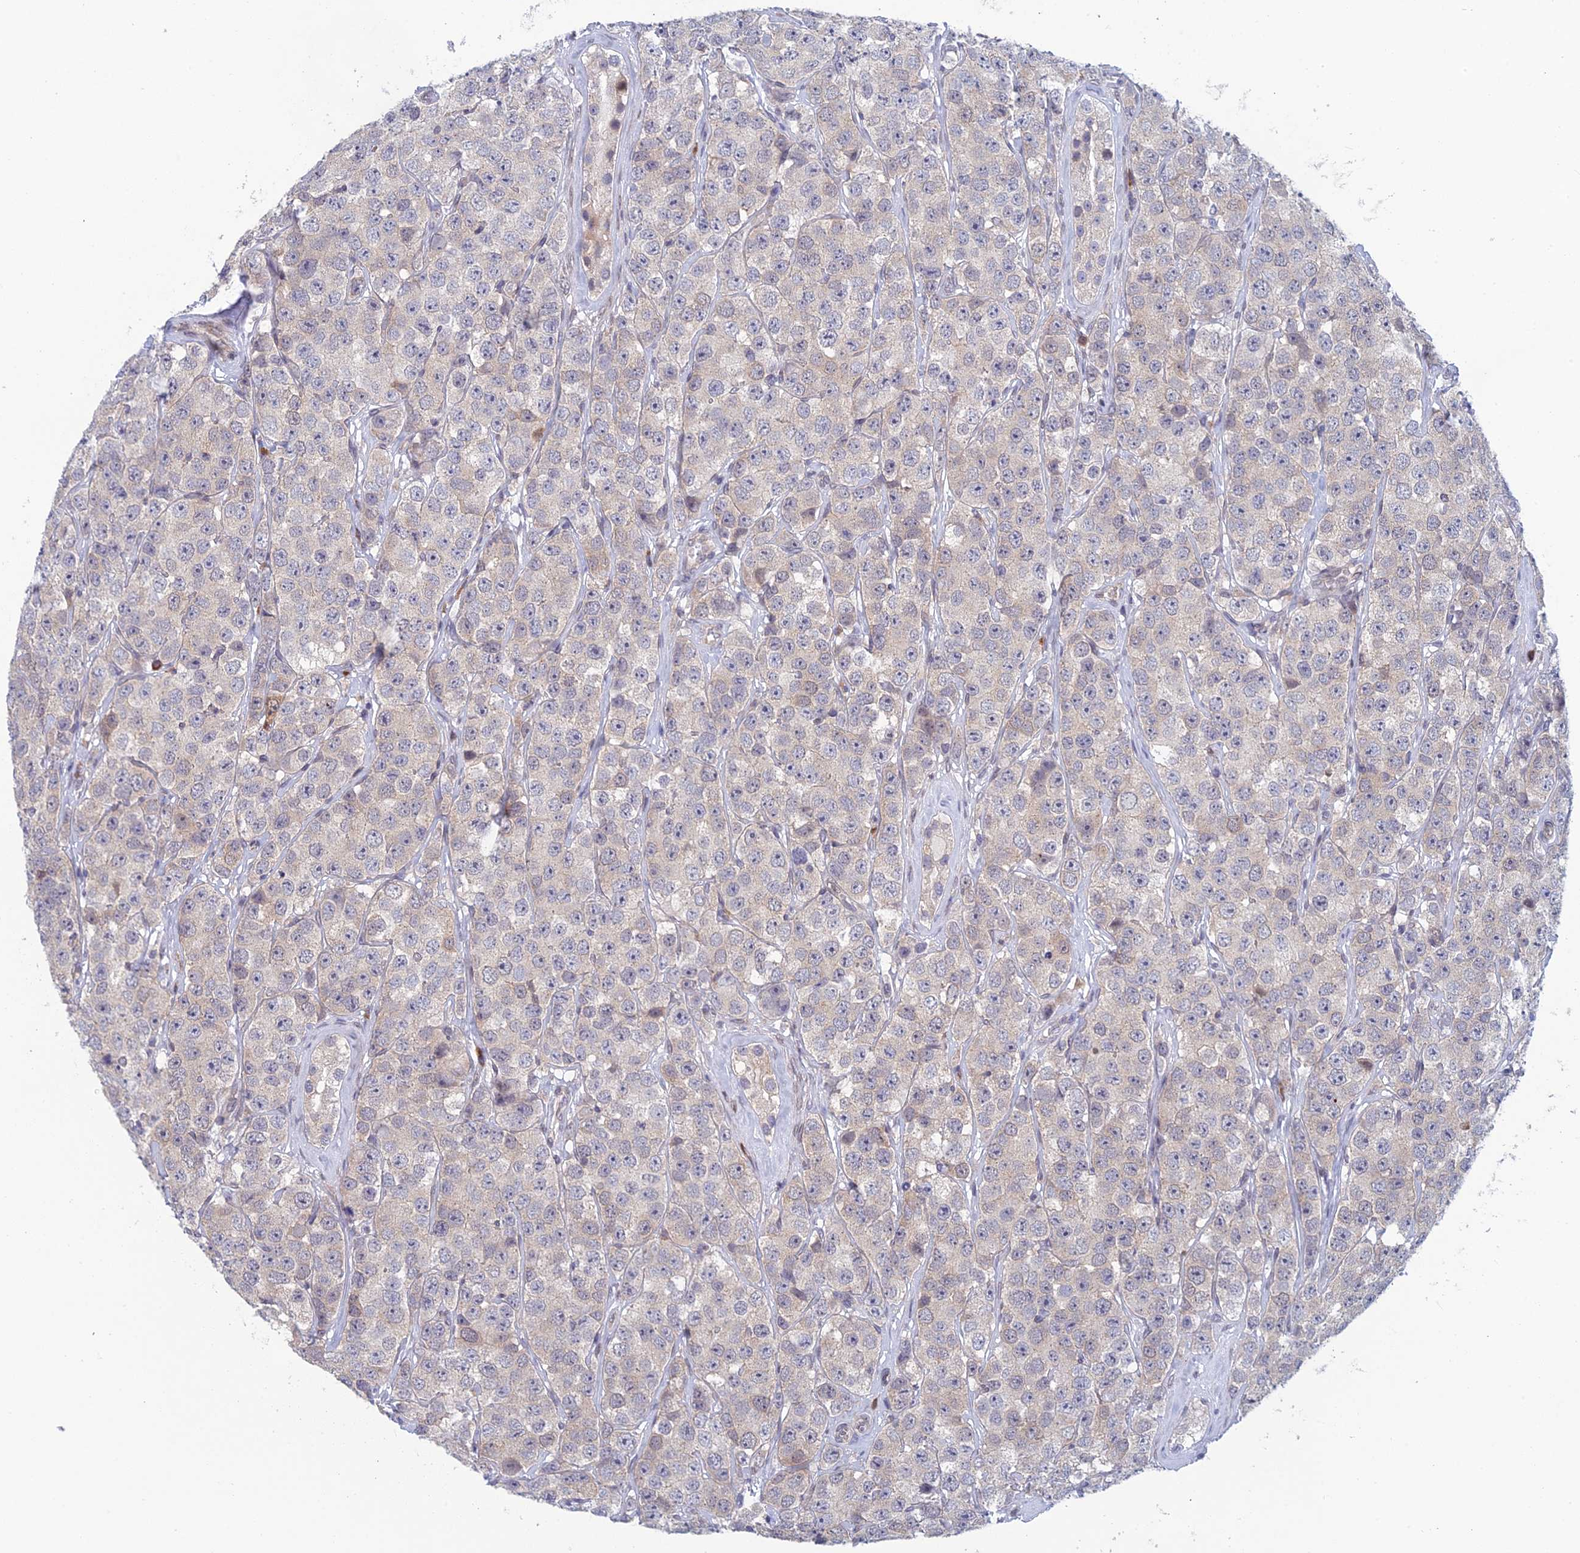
{"staining": {"intensity": "negative", "quantity": "none", "location": "none"}, "tissue": "testis cancer", "cell_type": "Tumor cells", "image_type": "cancer", "snomed": [{"axis": "morphology", "description": "Seminoma, NOS"}, {"axis": "topography", "description": "Testis"}], "caption": "Immunohistochemistry (IHC) histopathology image of neoplastic tissue: human testis seminoma stained with DAB (3,3'-diaminobenzidine) displays no significant protein expression in tumor cells.", "gene": "SRA1", "patient": {"sex": "male", "age": 28}}